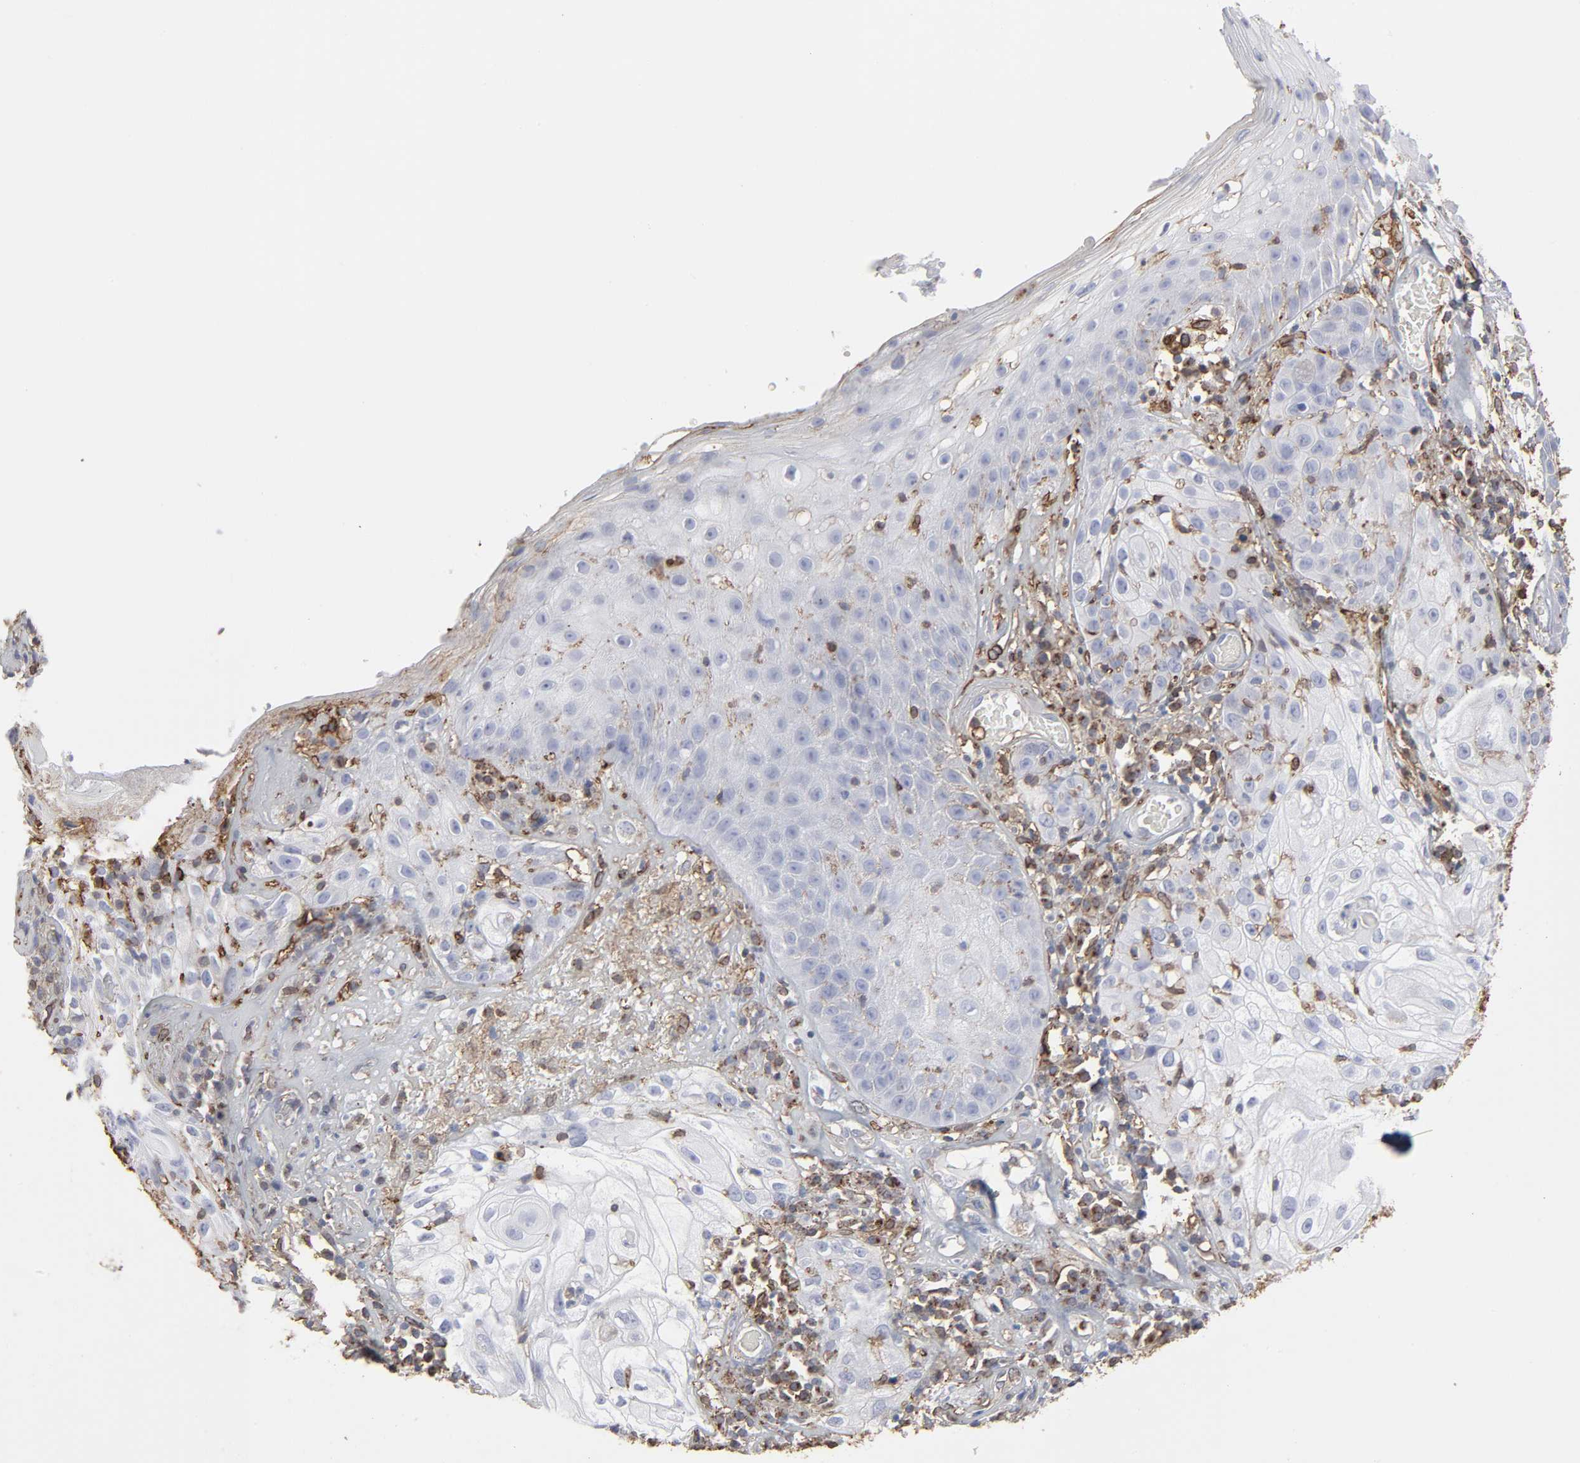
{"staining": {"intensity": "weak", "quantity": "<25%", "location": "cytoplasmic/membranous"}, "tissue": "skin cancer", "cell_type": "Tumor cells", "image_type": "cancer", "snomed": [{"axis": "morphology", "description": "Squamous cell carcinoma, NOS"}, {"axis": "topography", "description": "Skin"}], "caption": "Immunohistochemical staining of skin cancer (squamous cell carcinoma) demonstrates no significant positivity in tumor cells.", "gene": "ANXA5", "patient": {"sex": "male", "age": 65}}